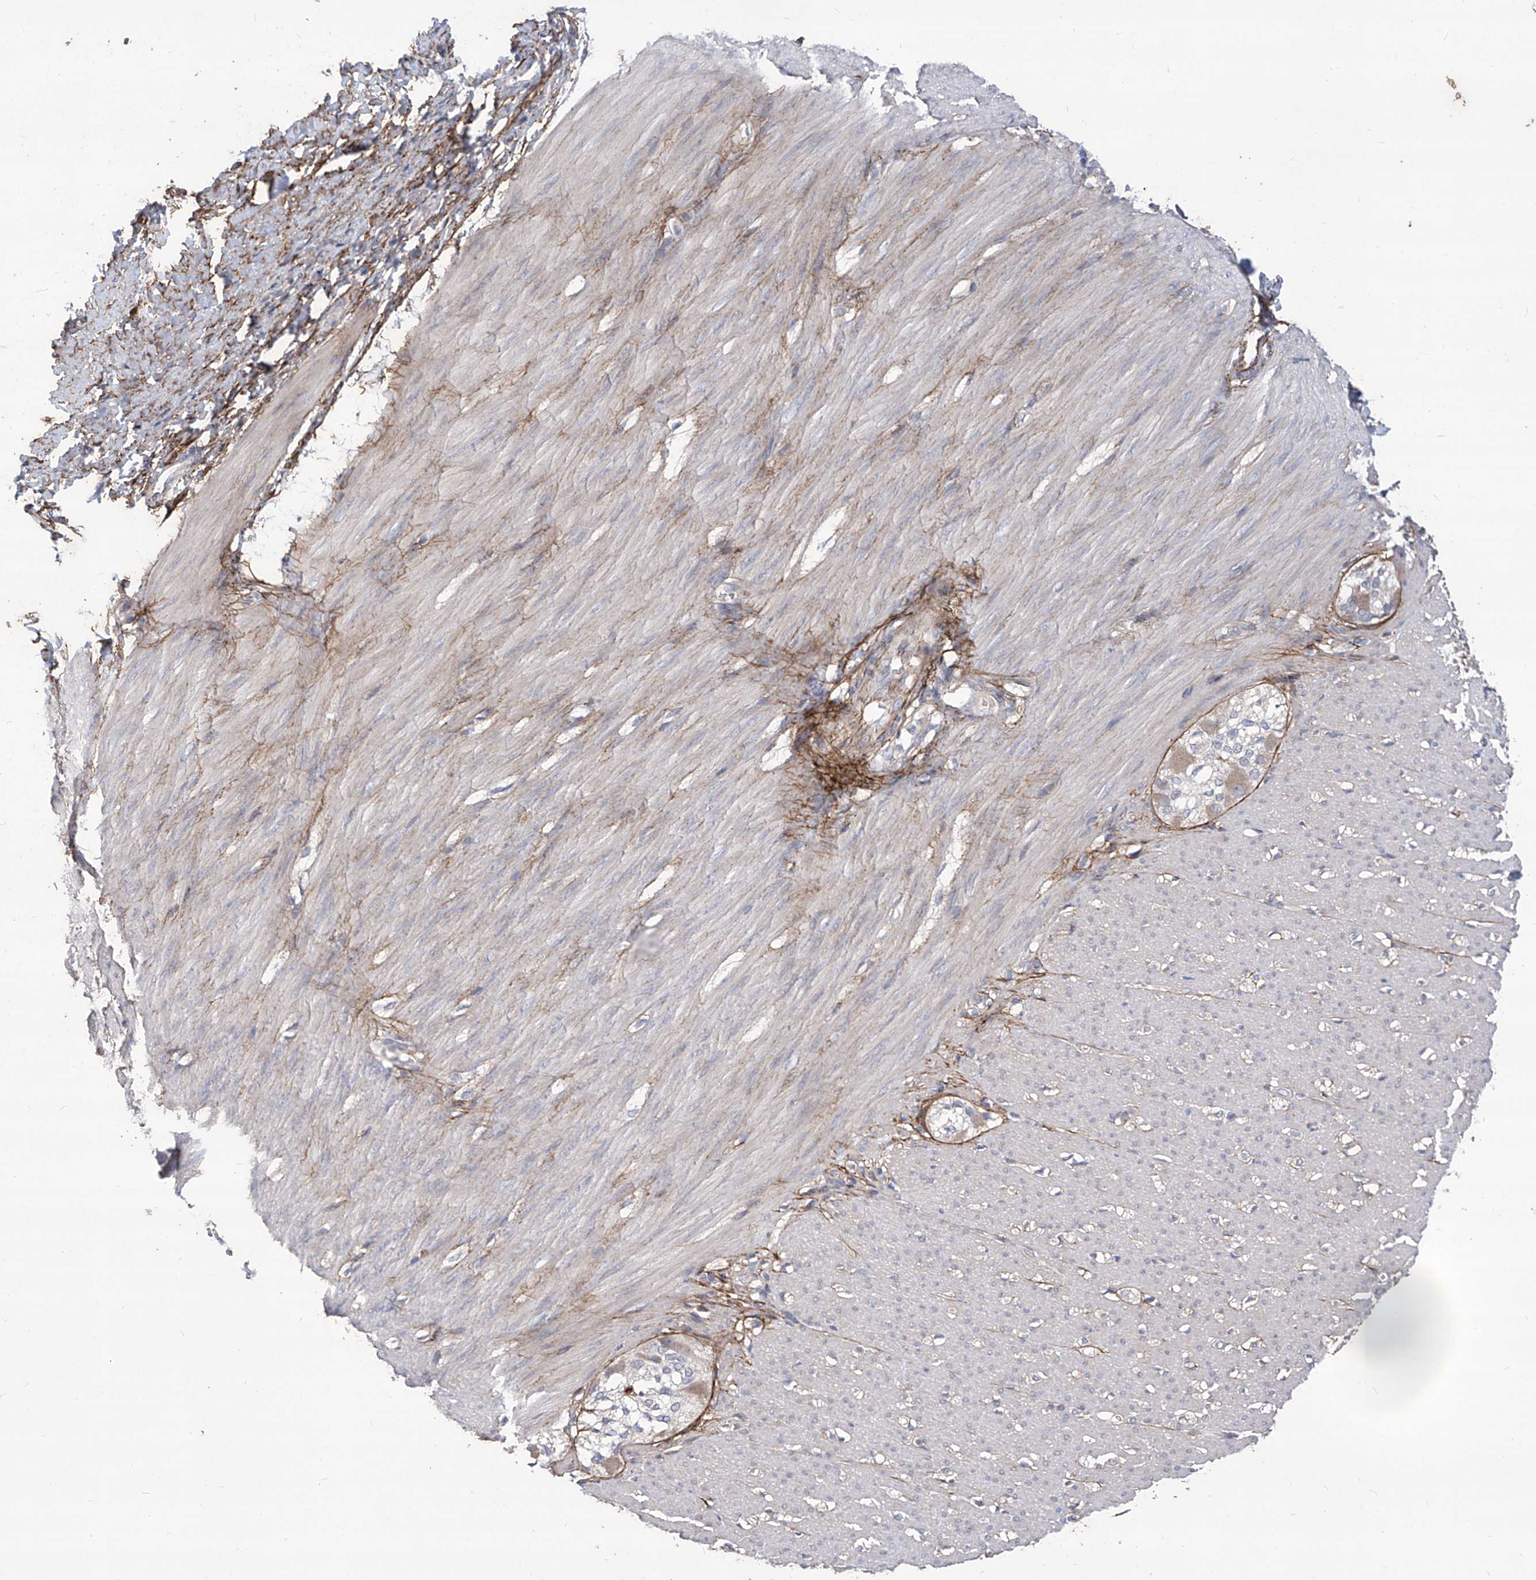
{"staining": {"intensity": "negative", "quantity": "none", "location": "none"}, "tissue": "smooth muscle", "cell_type": "Smooth muscle cells", "image_type": "normal", "snomed": [{"axis": "morphology", "description": "Normal tissue, NOS"}, {"axis": "morphology", "description": "Adenocarcinoma, NOS"}, {"axis": "topography", "description": "Colon"}, {"axis": "topography", "description": "Peripheral nerve tissue"}], "caption": "Smooth muscle cells are negative for brown protein staining in benign smooth muscle. (Stains: DAB immunohistochemistry (IHC) with hematoxylin counter stain, Microscopy: brightfield microscopy at high magnification).", "gene": "TXNIP", "patient": {"sex": "male", "age": 14}}